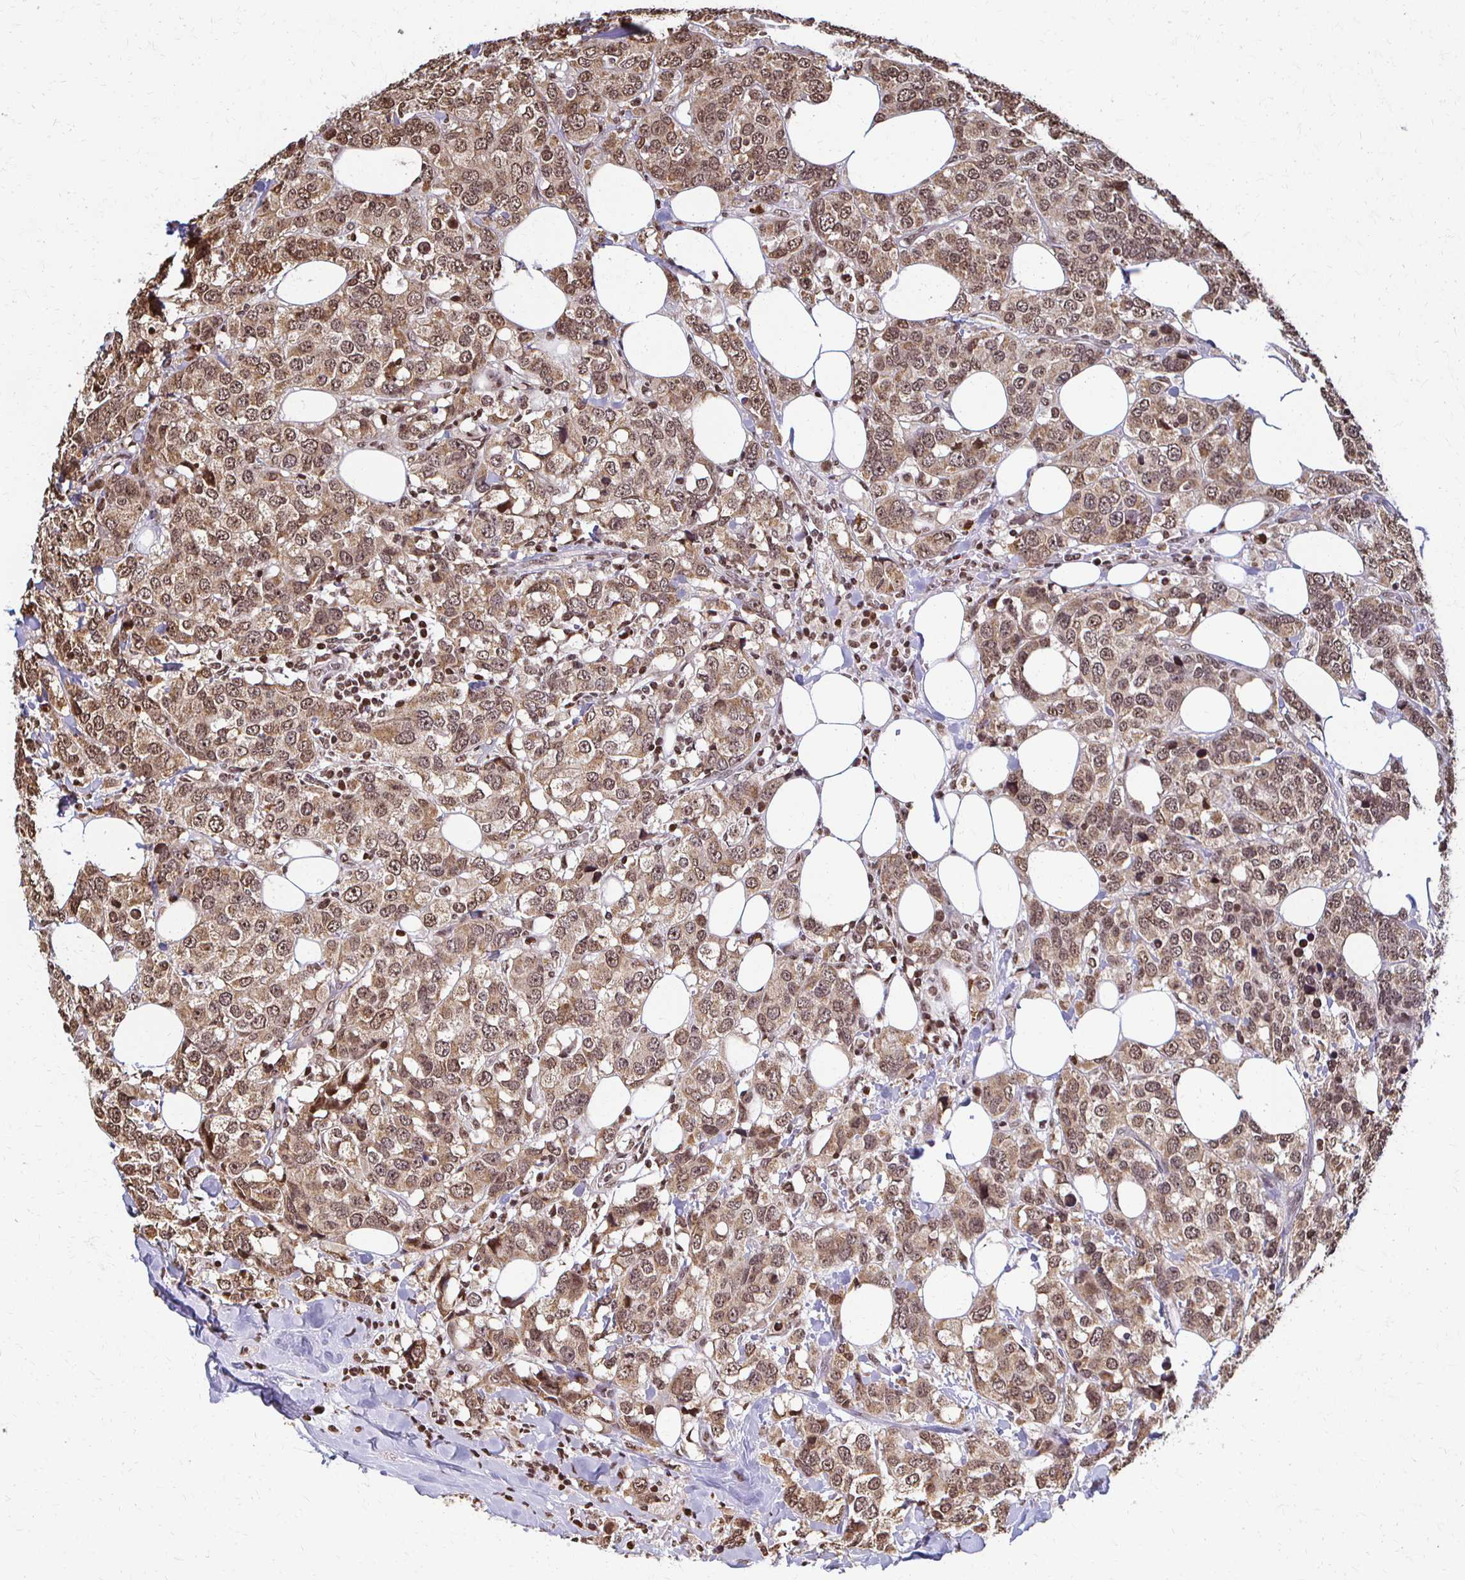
{"staining": {"intensity": "moderate", "quantity": ">75%", "location": "cytoplasmic/membranous,nuclear"}, "tissue": "breast cancer", "cell_type": "Tumor cells", "image_type": "cancer", "snomed": [{"axis": "morphology", "description": "Lobular carcinoma"}, {"axis": "topography", "description": "Breast"}], "caption": "This micrograph exhibits immunohistochemistry (IHC) staining of breast cancer (lobular carcinoma), with medium moderate cytoplasmic/membranous and nuclear staining in about >75% of tumor cells.", "gene": "HOXA9", "patient": {"sex": "female", "age": 59}}